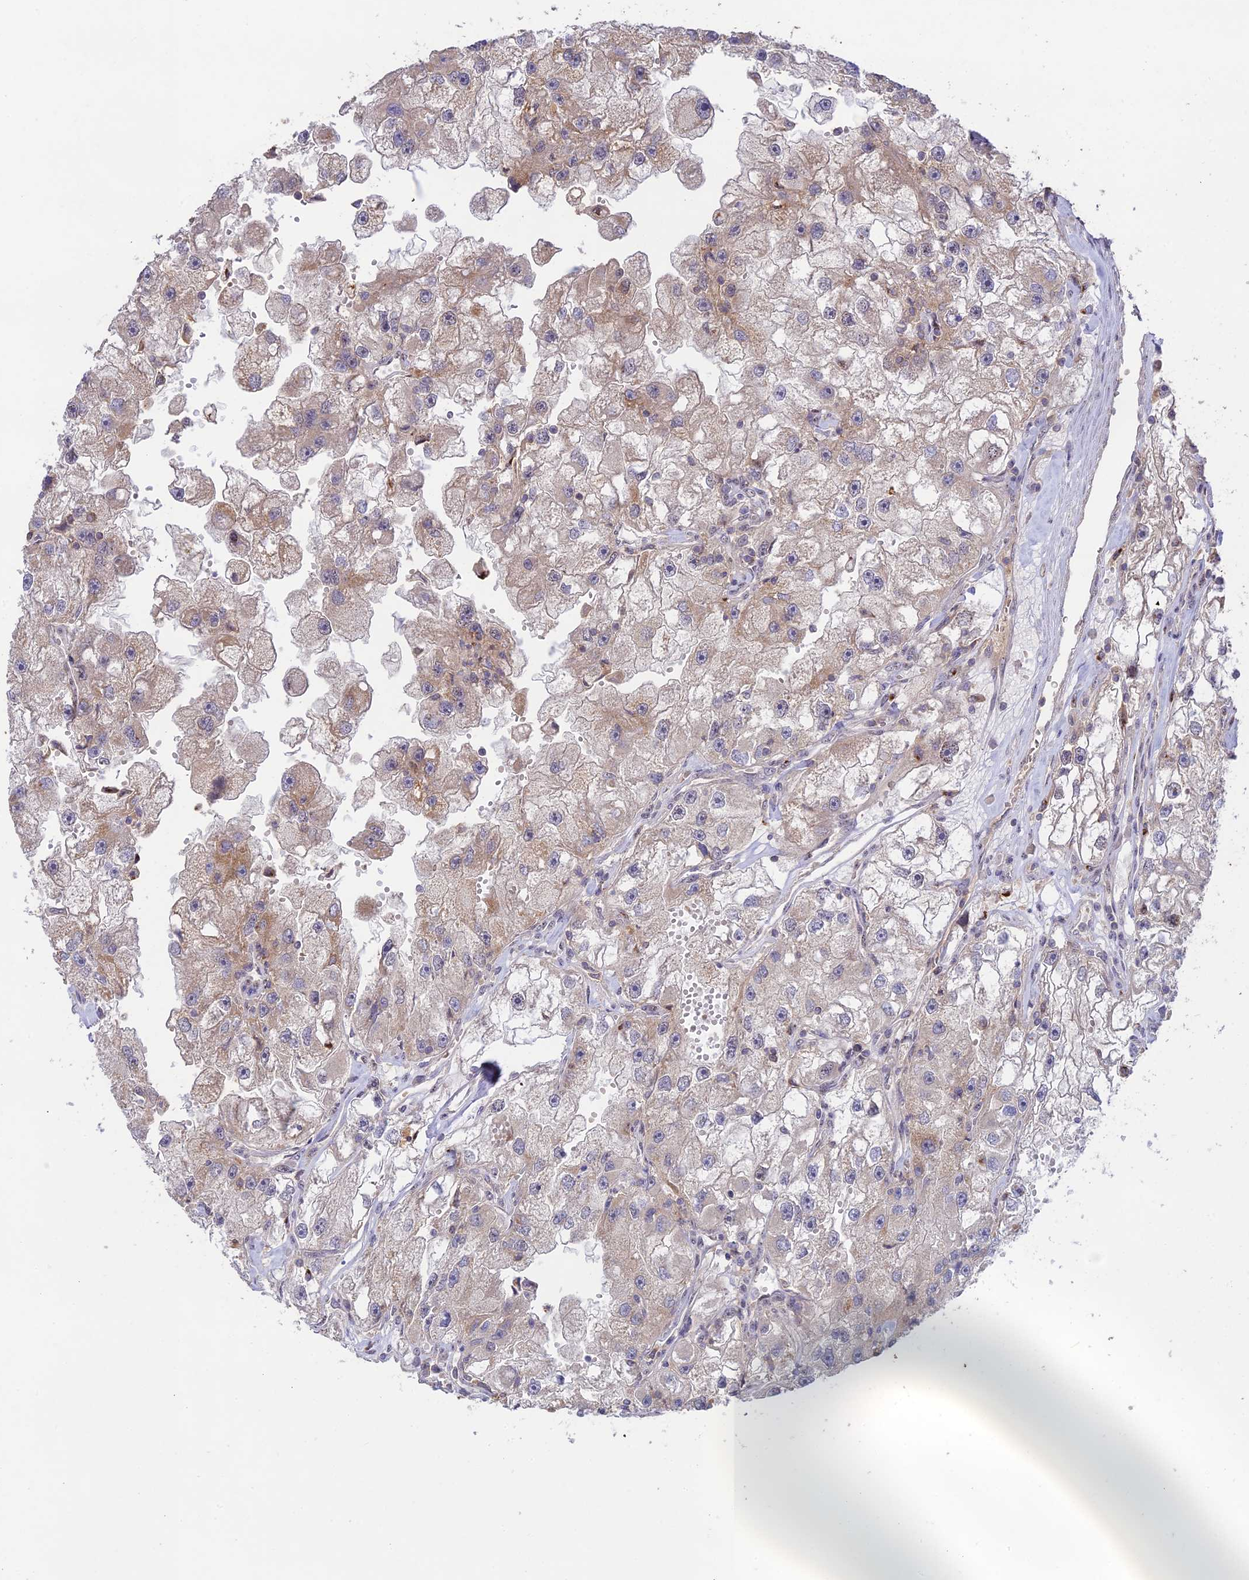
{"staining": {"intensity": "moderate", "quantity": "<25%", "location": "cytoplasmic/membranous"}, "tissue": "renal cancer", "cell_type": "Tumor cells", "image_type": "cancer", "snomed": [{"axis": "morphology", "description": "Adenocarcinoma, NOS"}, {"axis": "topography", "description": "Kidney"}], "caption": "Immunohistochemistry photomicrograph of neoplastic tissue: human renal cancer (adenocarcinoma) stained using immunohistochemistry (IHC) demonstrates low levels of moderate protein expression localized specifically in the cytoplasmic/membranous of tumor cells, appearing as a cytoplasmic/membranous brown color.", "gene": "CLCF1", "patient": {"sex": "male", "age": 63}}